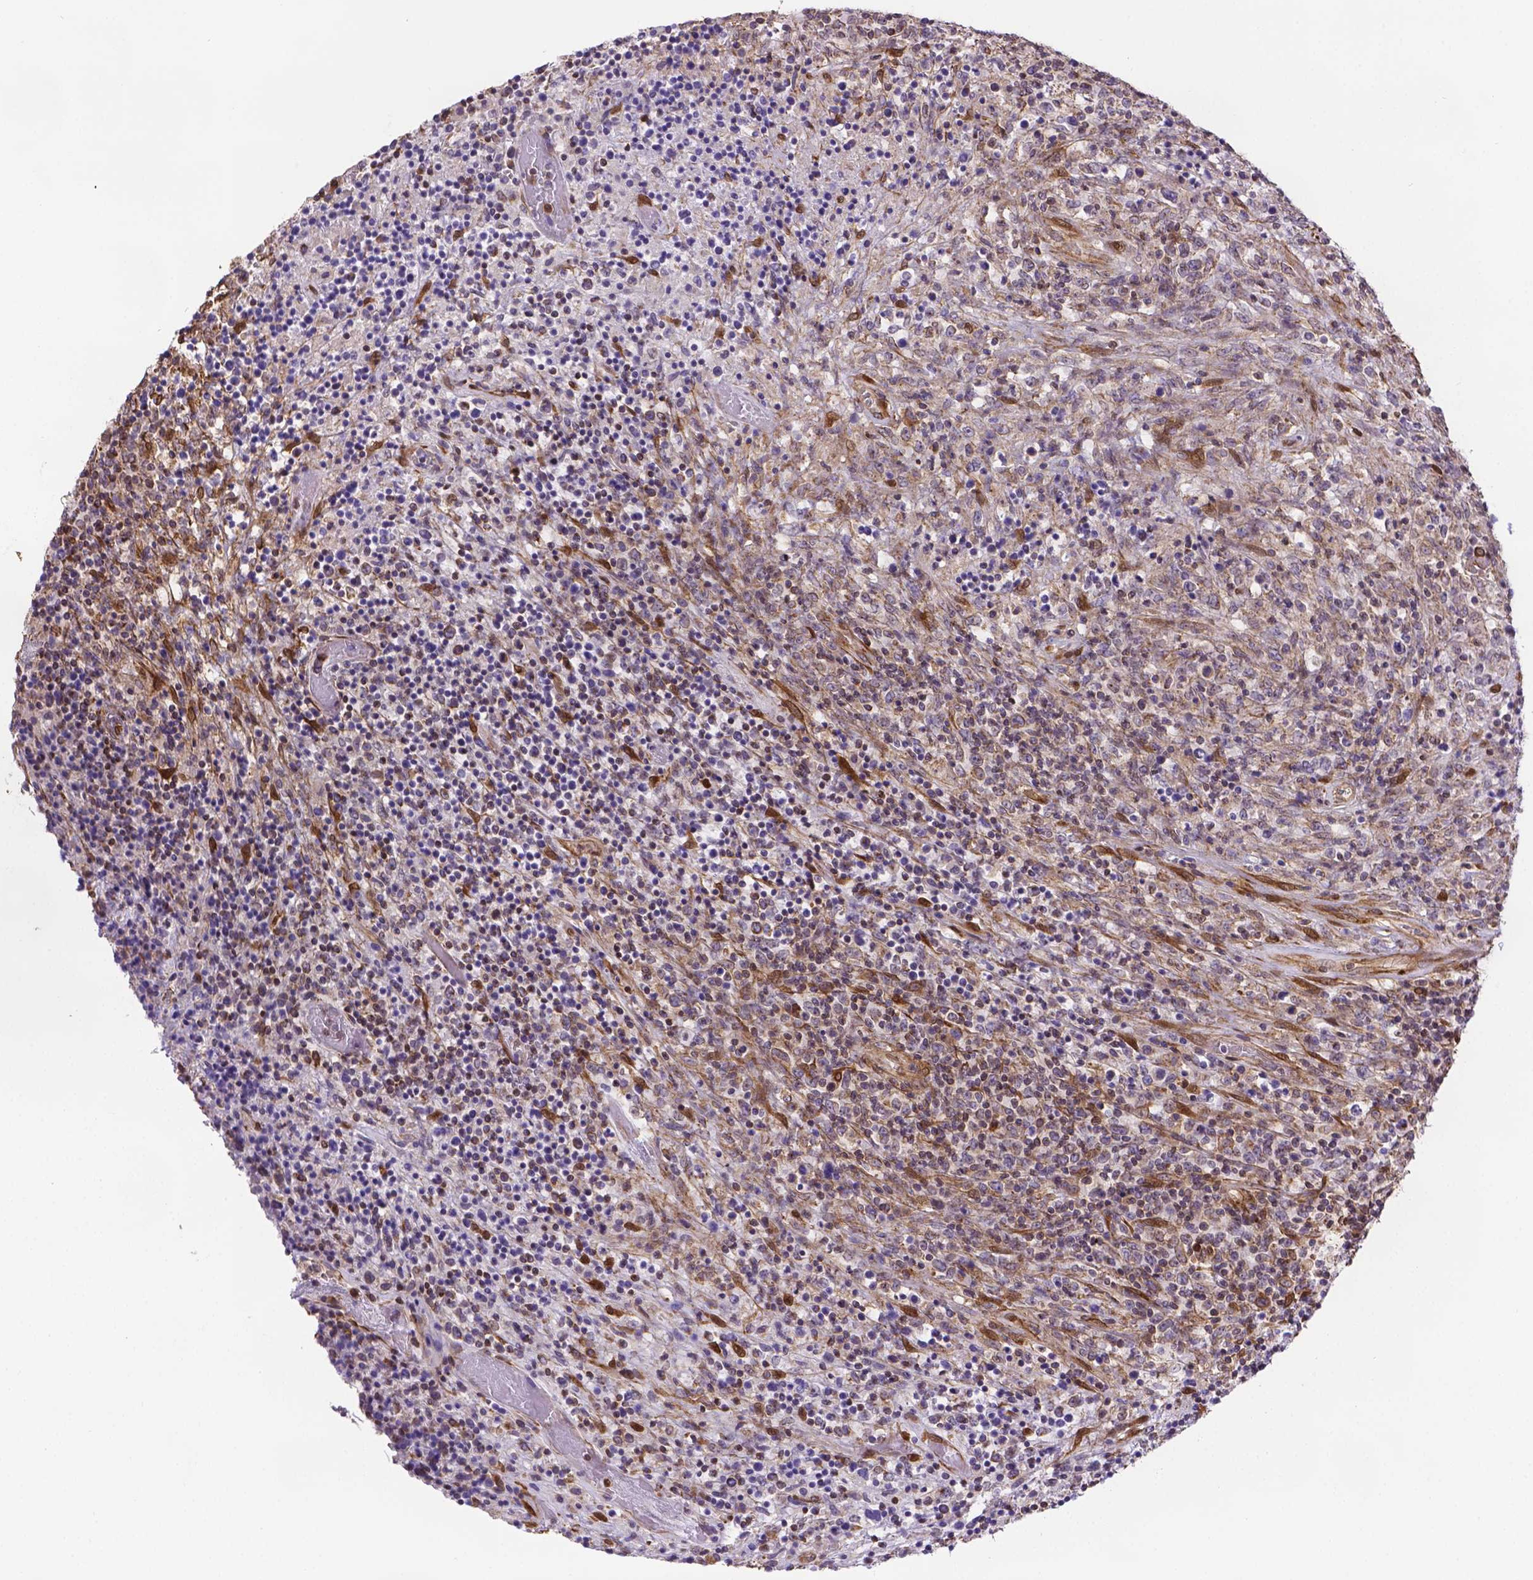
{"staining": {"intensity": "negative", "quantity": "none", "location": "none"}, "tissue": "lymphoma", "cell_type": "Tumor cells", "image_type": "cancer", "snomed": [{"axis": "morphology", "description": "Malignant lymphoma, non-Hodgkin's type, High grade"}, {"axis": "topography", "description": "Lung"}], "caption": "Tumor cells are negative for protein expression in human lymphoma. (Brightfield microscopy of DAB immunohistochemistry (IHC) at high magnification).", "gene": "YAP1", "patient": {"sex": "male", "age": 79}}